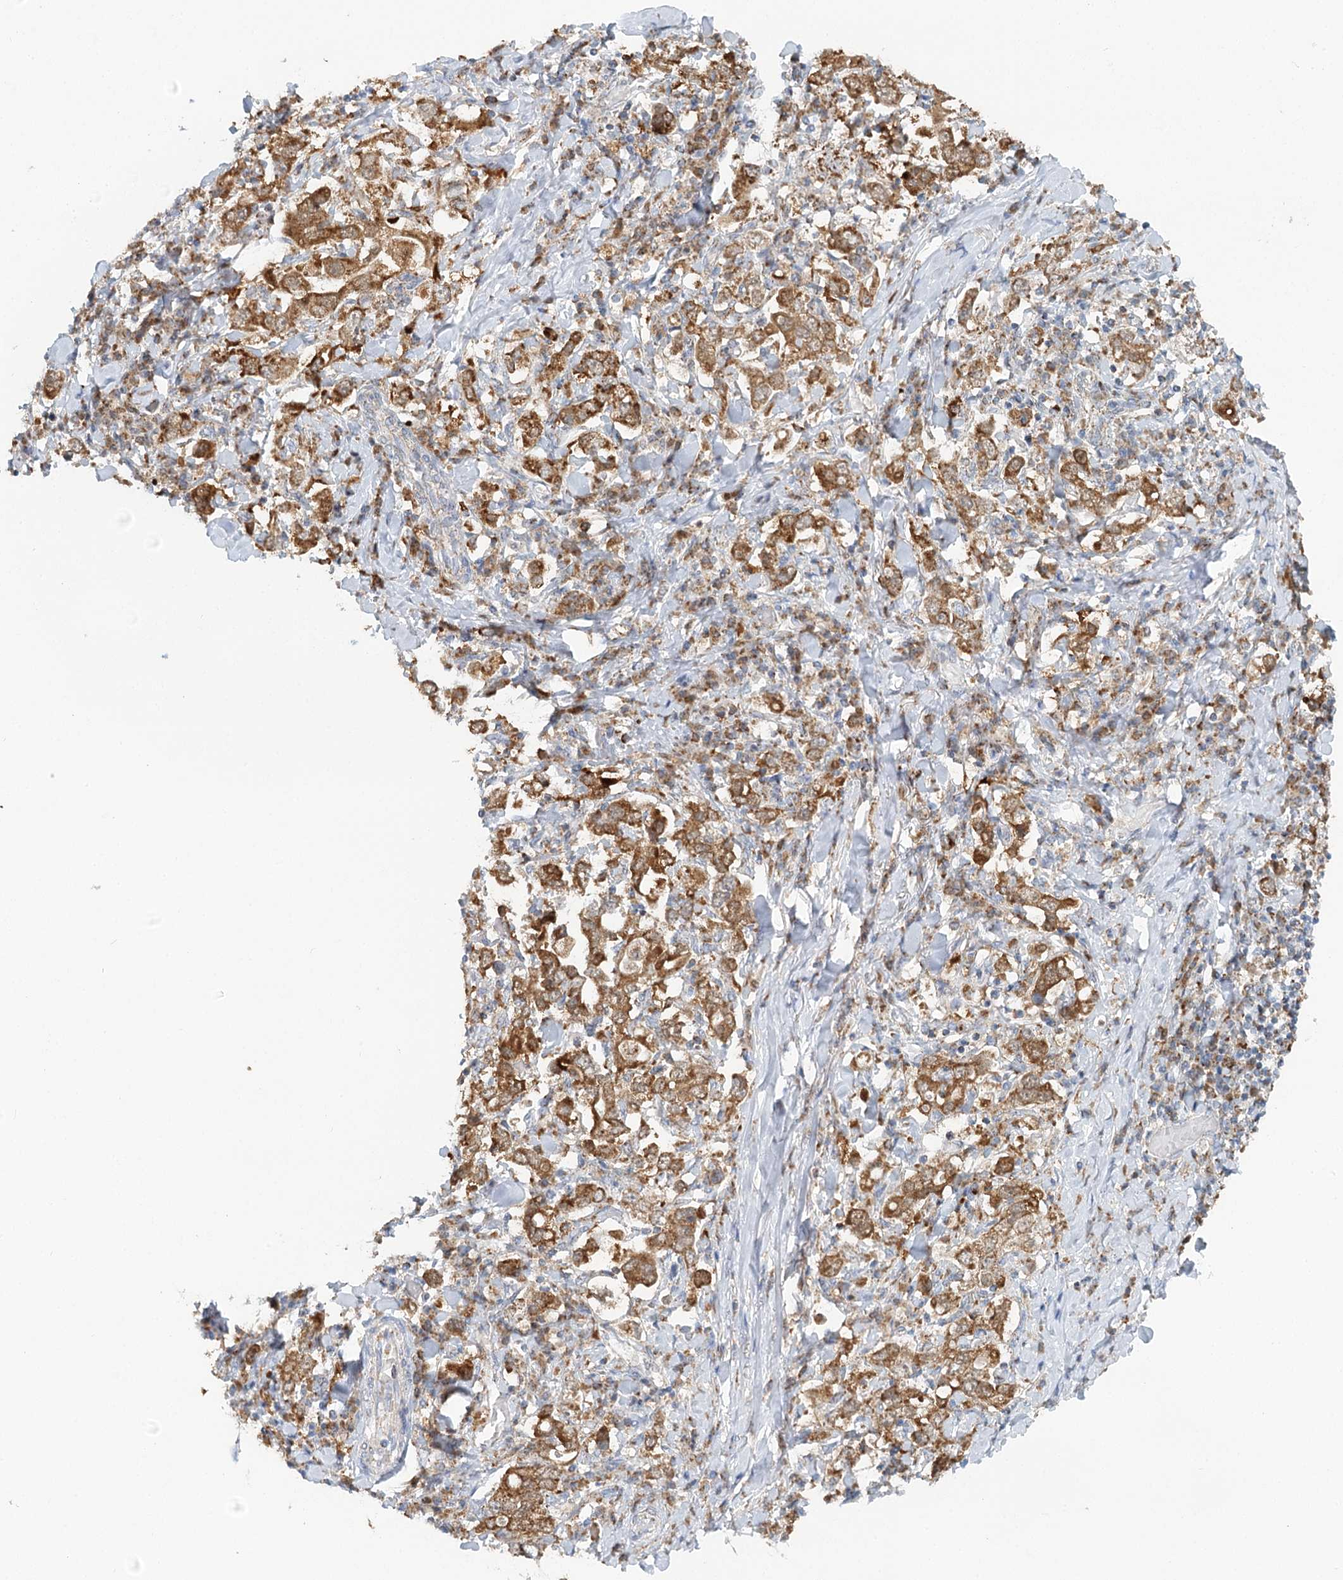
{"staining": {"intensity": "strong", "quantity": ">75%", "location": "cytoplasmic/membranous"}, "tissue": "stomach cancer", "cell_type": "Tumor cells", "image_type": "cancer", "snomed": [{"axis": "morphology", "description": "Adenocarcinoma, NOS"}, {"axis": "topography", "description": "Stomach, upper"}], "caption": "This histopathology image demonstrates IHC staining of human stomach cancer (adenocarcinoma), with high strong cytoplasmic/membranous expression in about >75% of tumor cells.", "gene": "TAS1R1", "patient": {"sex": "male", "age": 62}}